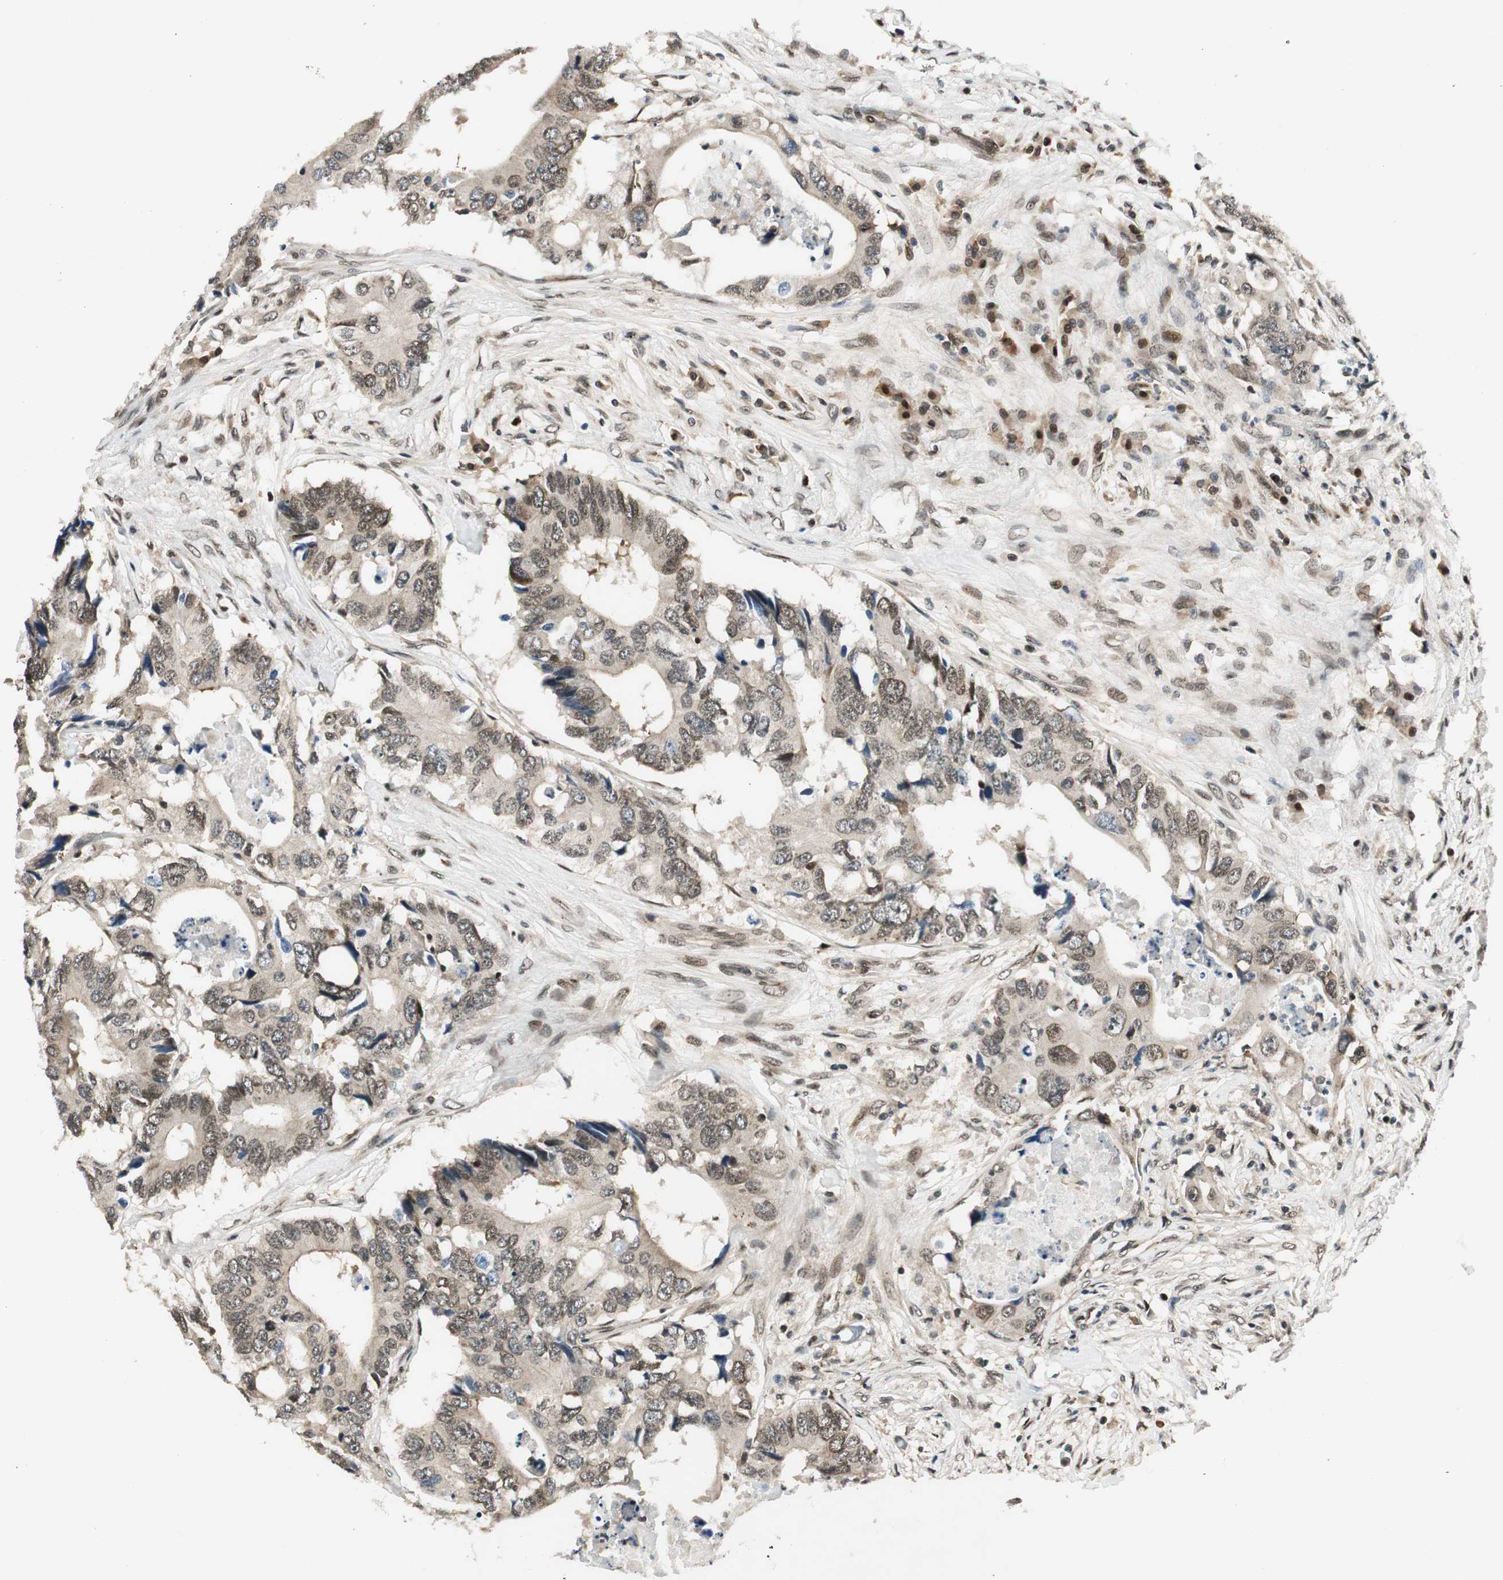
{"staining": {"intensity": "weak", "quantity": ">75%", "location": "nuclear"}, "tissue": "colorectal cancer", "cell_type": "Tumor cells", "image_type": "cancer", "snomed": [{"axis": "morphology", "description": "Adenocarcinoma, NOS"}, {"axis": "topography", "description": "Colon"}], "caption": "Protein staining of colorectal cancer tissue reveals weak nuclear positivity in approximately >75% of tumor cells.", "gene": "RING1", "patient": {"sex": "male", "age": 71}}